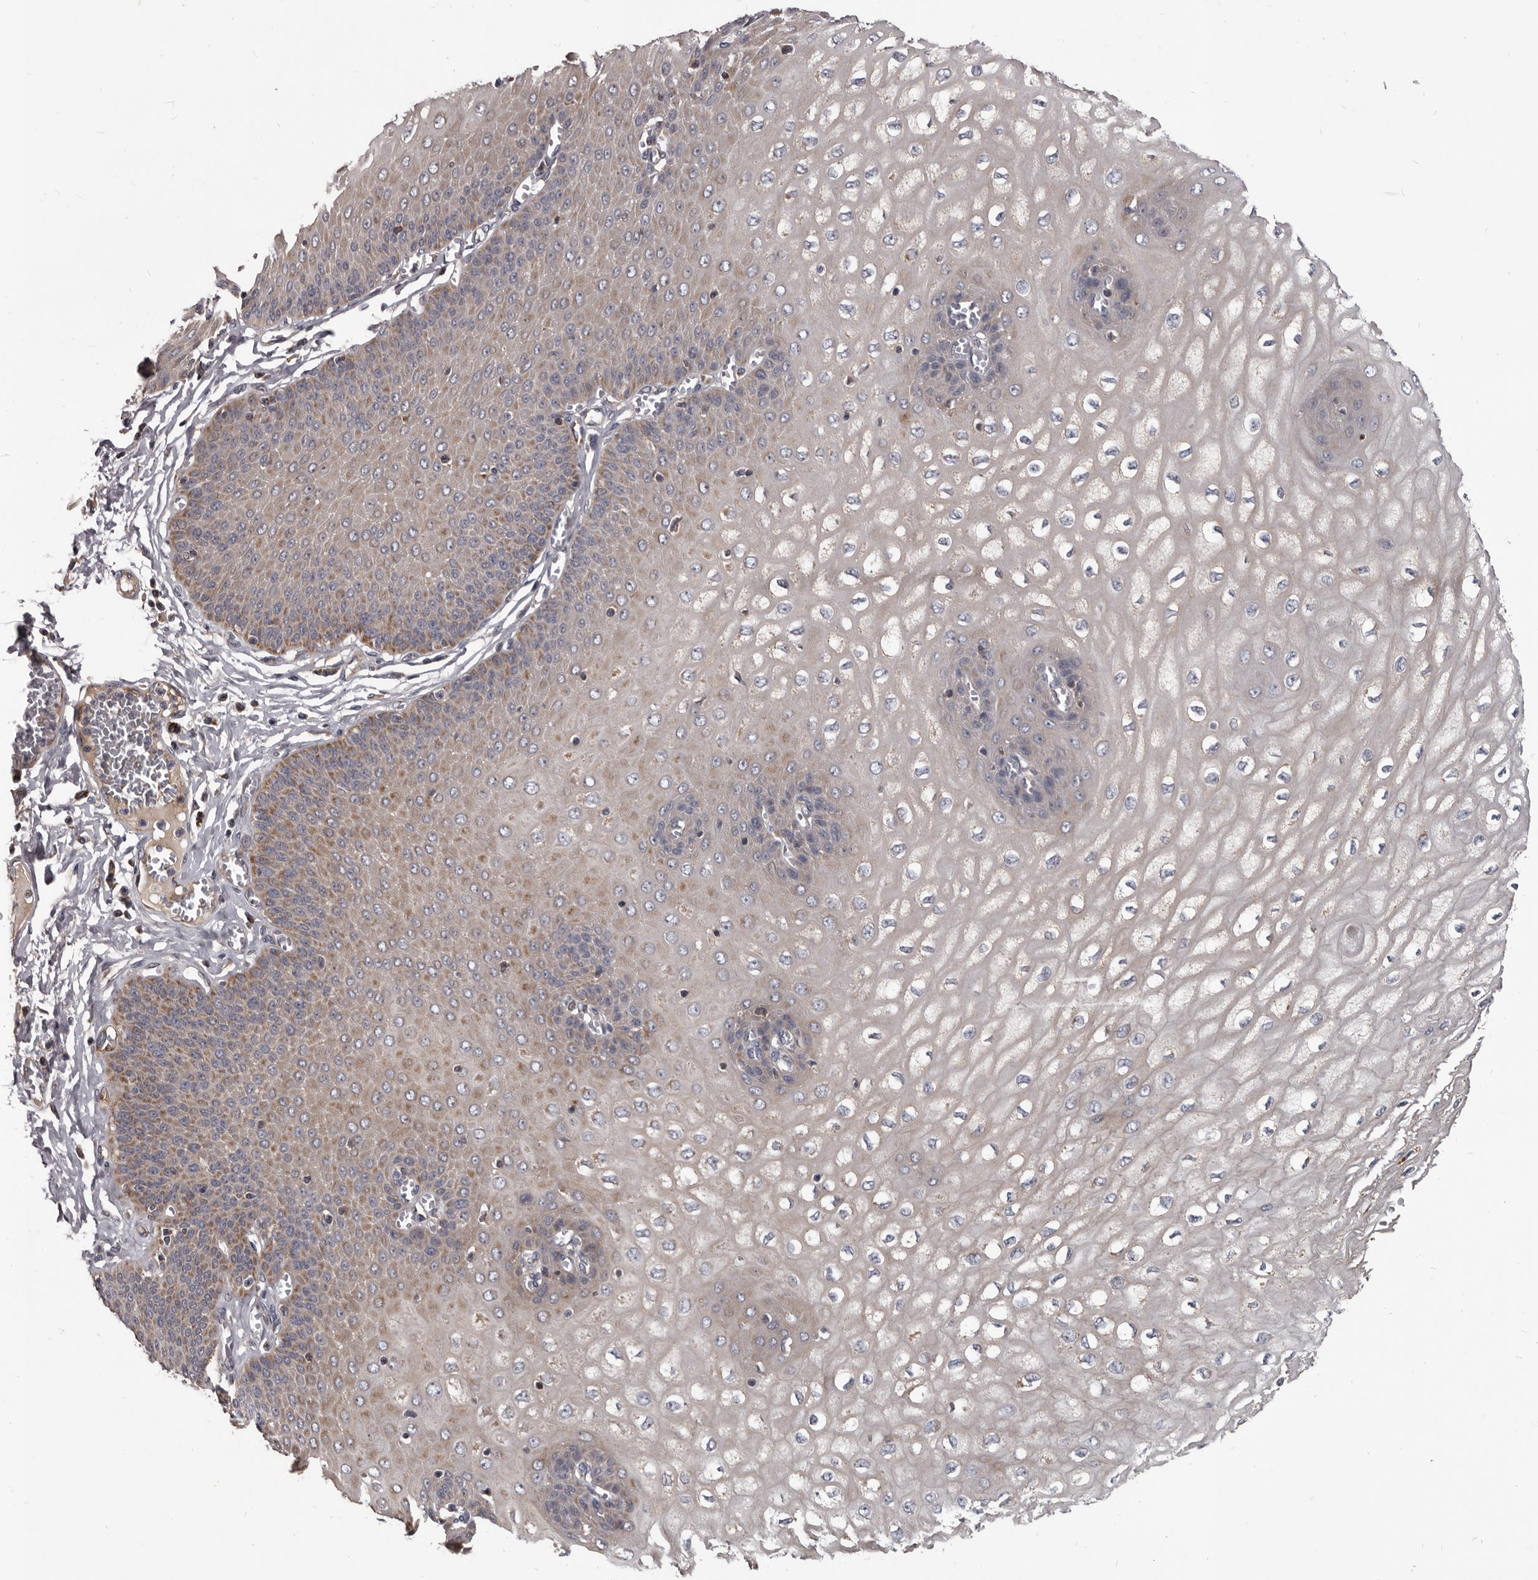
{"staining": {"intensity": "moderate", "quantity": "25%-75%", "location": "cytoplasmic/membranous"}, "tissue": "esophagus", "cell_type": "Squamous epithelial cells", "image_type": "normal", "snomed": [{"axis": "morphology", "description": "Normal tissue, NOS"}, {"axis": "topography", "description": "Esophagus"}], "caption": "Immunohistochemistry (IHC) of normal esophagus reveals medium levels of moderate cytoplasmic/membranous positivity in approximately 25%-75% of squamous epithelial cells. (DAB (3,3'-diaminobenzidine) IHC, brown staining for protein, blue staining for nuclei).", "gene": "ALDH5A1", "patient": {"sex": "male", "age": 60}}